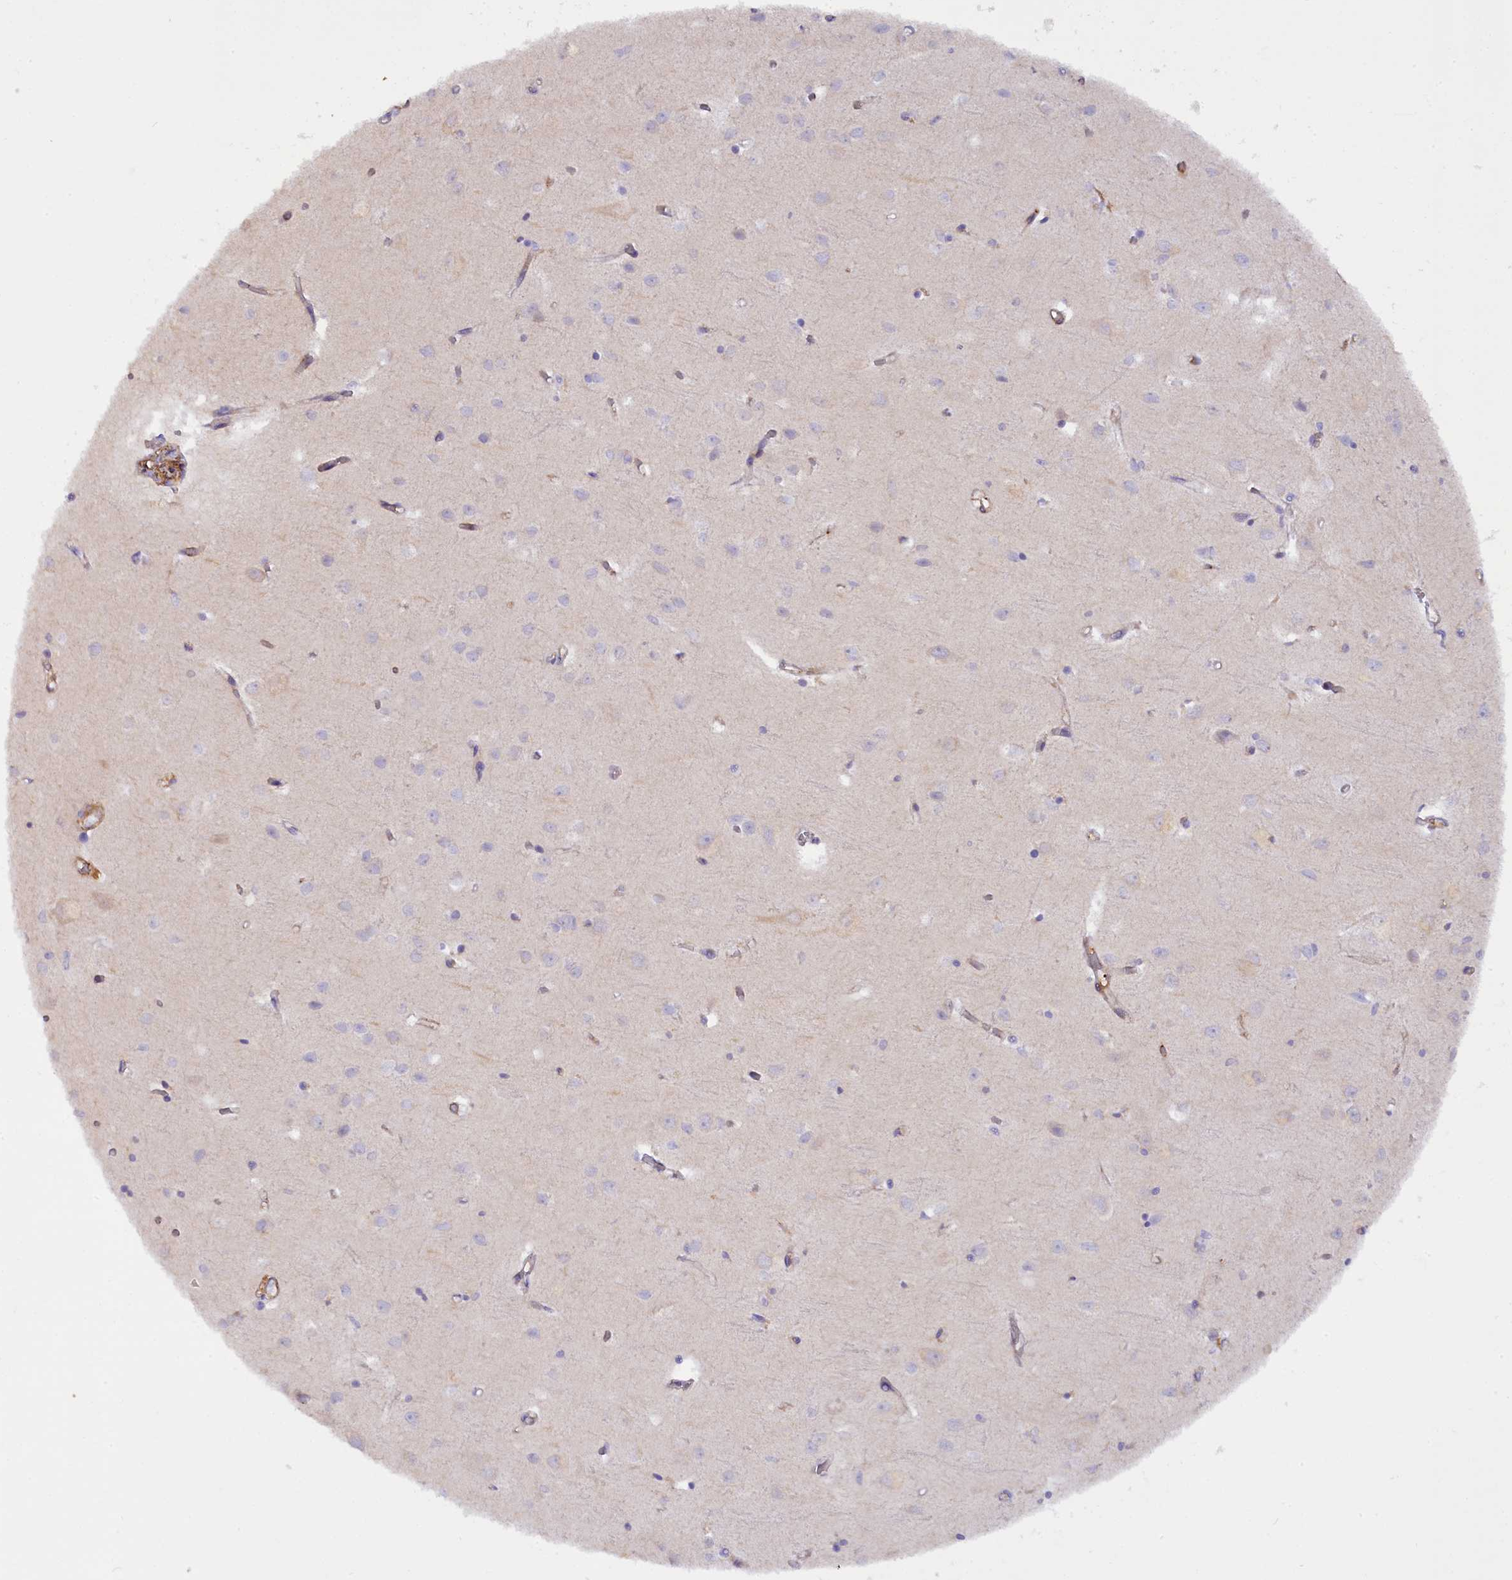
{"staining": {"intensity": "moderate", "quantity": ">75%", "location": "cytoplasmic/membranous"}, "tissue": "cerebral cortex", "cell_type": "Endothelial cells", "image_type": "normal", "snomed": [{"axis": "morphology", "description": "Normal tissue, NOS"}, {"axis": "topography", "description": "Cerebral cortex"}], "caption": "Protein expression by immunohistochemistry exhibits moderate cytoplasmic/membranous staining in approximately >75% of endothelial cells in normal cerebral cortex.", "gene": "FUZ", "patient": {"sex": "female", "age": 64}}